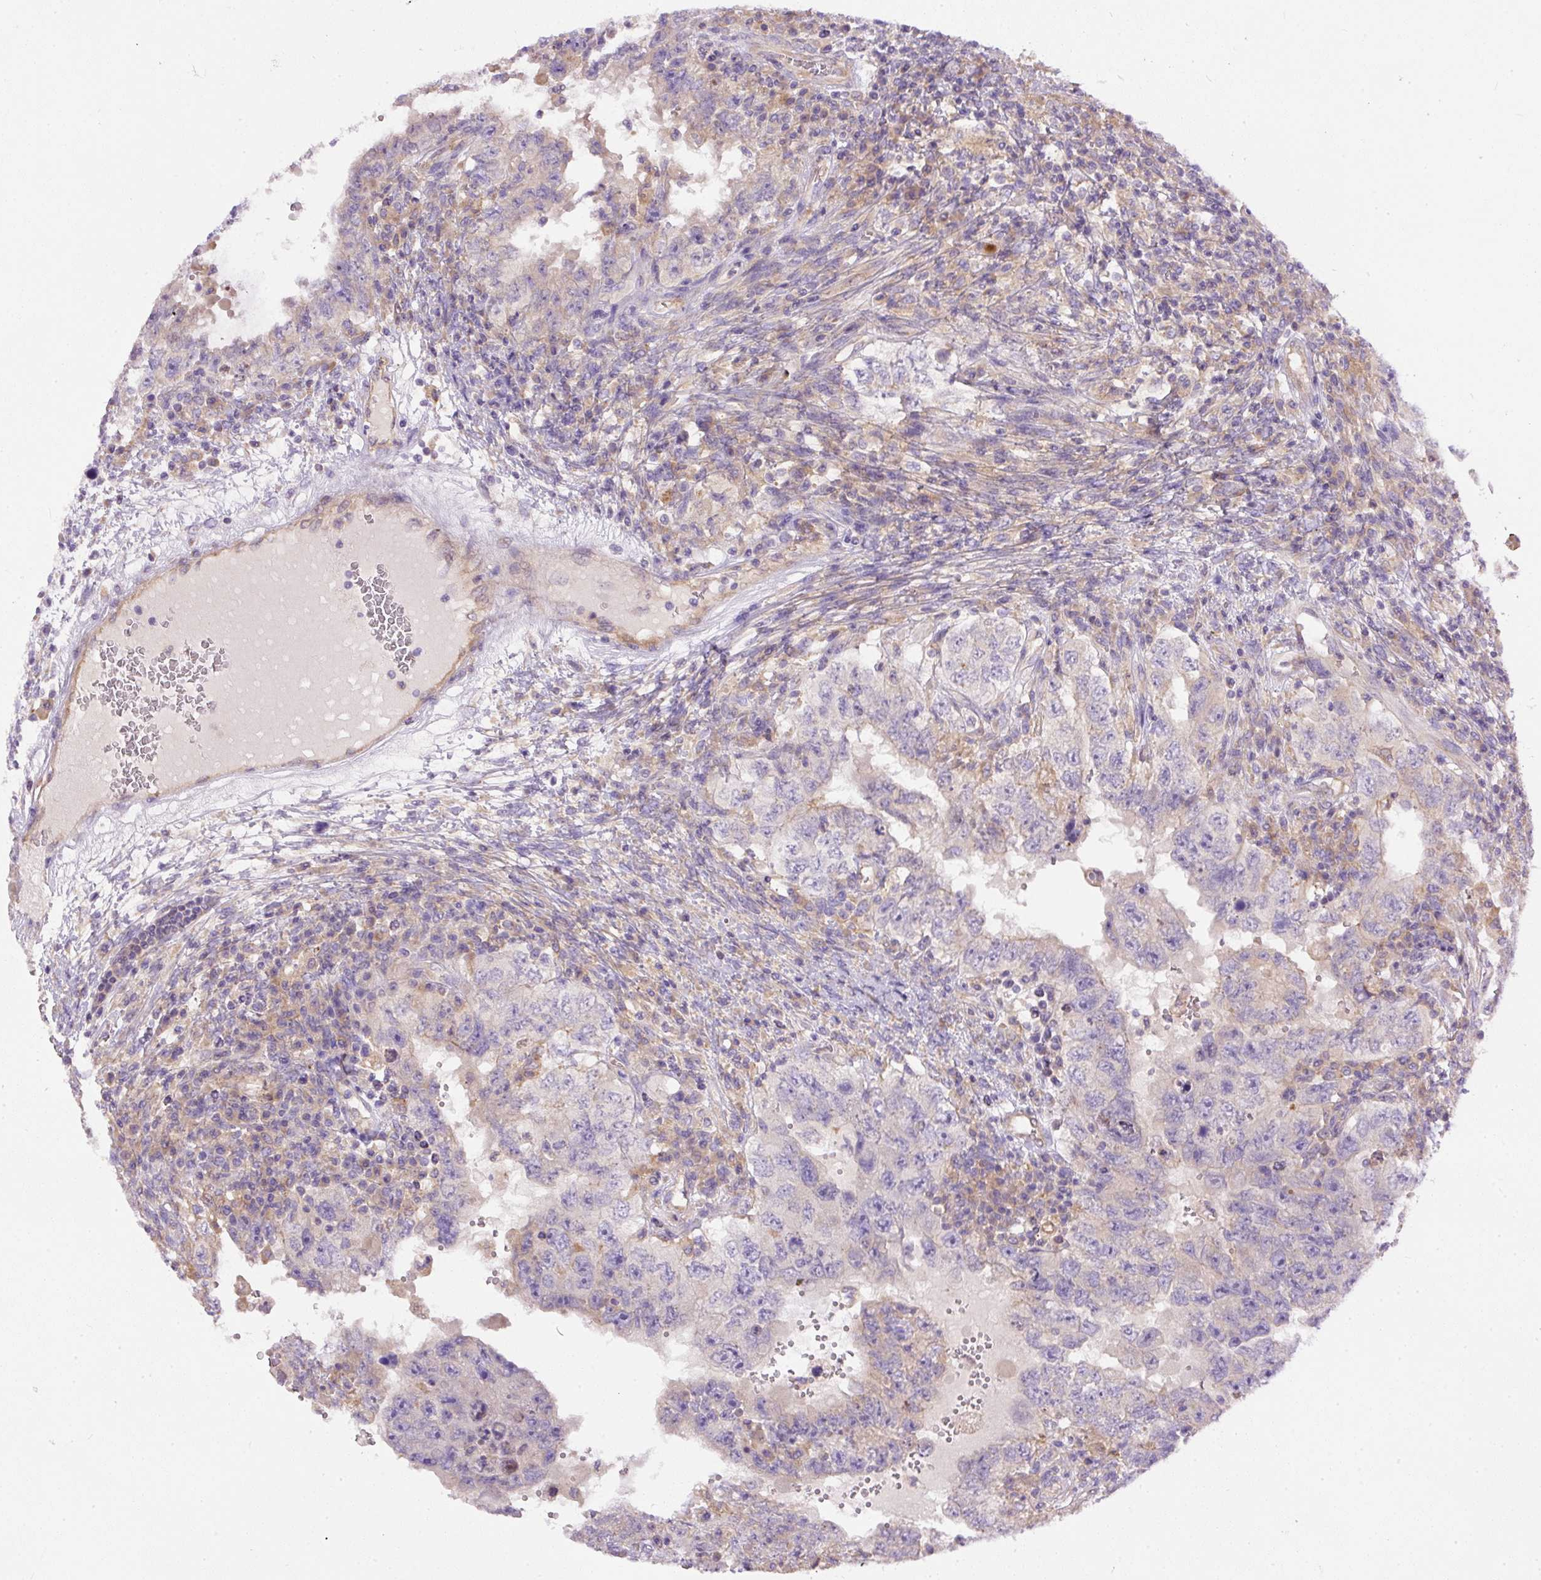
{"staining": {"intensity": "negative", "quantity": "none", "location": "none"}, "tissue": "testis cancer", "cell_type": "Tumor cells", "image_type": "cancer", "snomed": [{"axis": "morphology", "description": "Carcinoma, Embryonal, NOS"}, {"axis": "topography", "description": "Testis"}], "caption": "The photomicrograph displays no significant staining in tumor cells of testis cancer (embryonal carcinoma). The staining is performed using DAB (3,3'-diaminobenzidine) brown chromogen with nuclei counter-stained in using hematoxylin.", "gene": "DAPK1", "patient": {"sex": "male", "age": 26}}